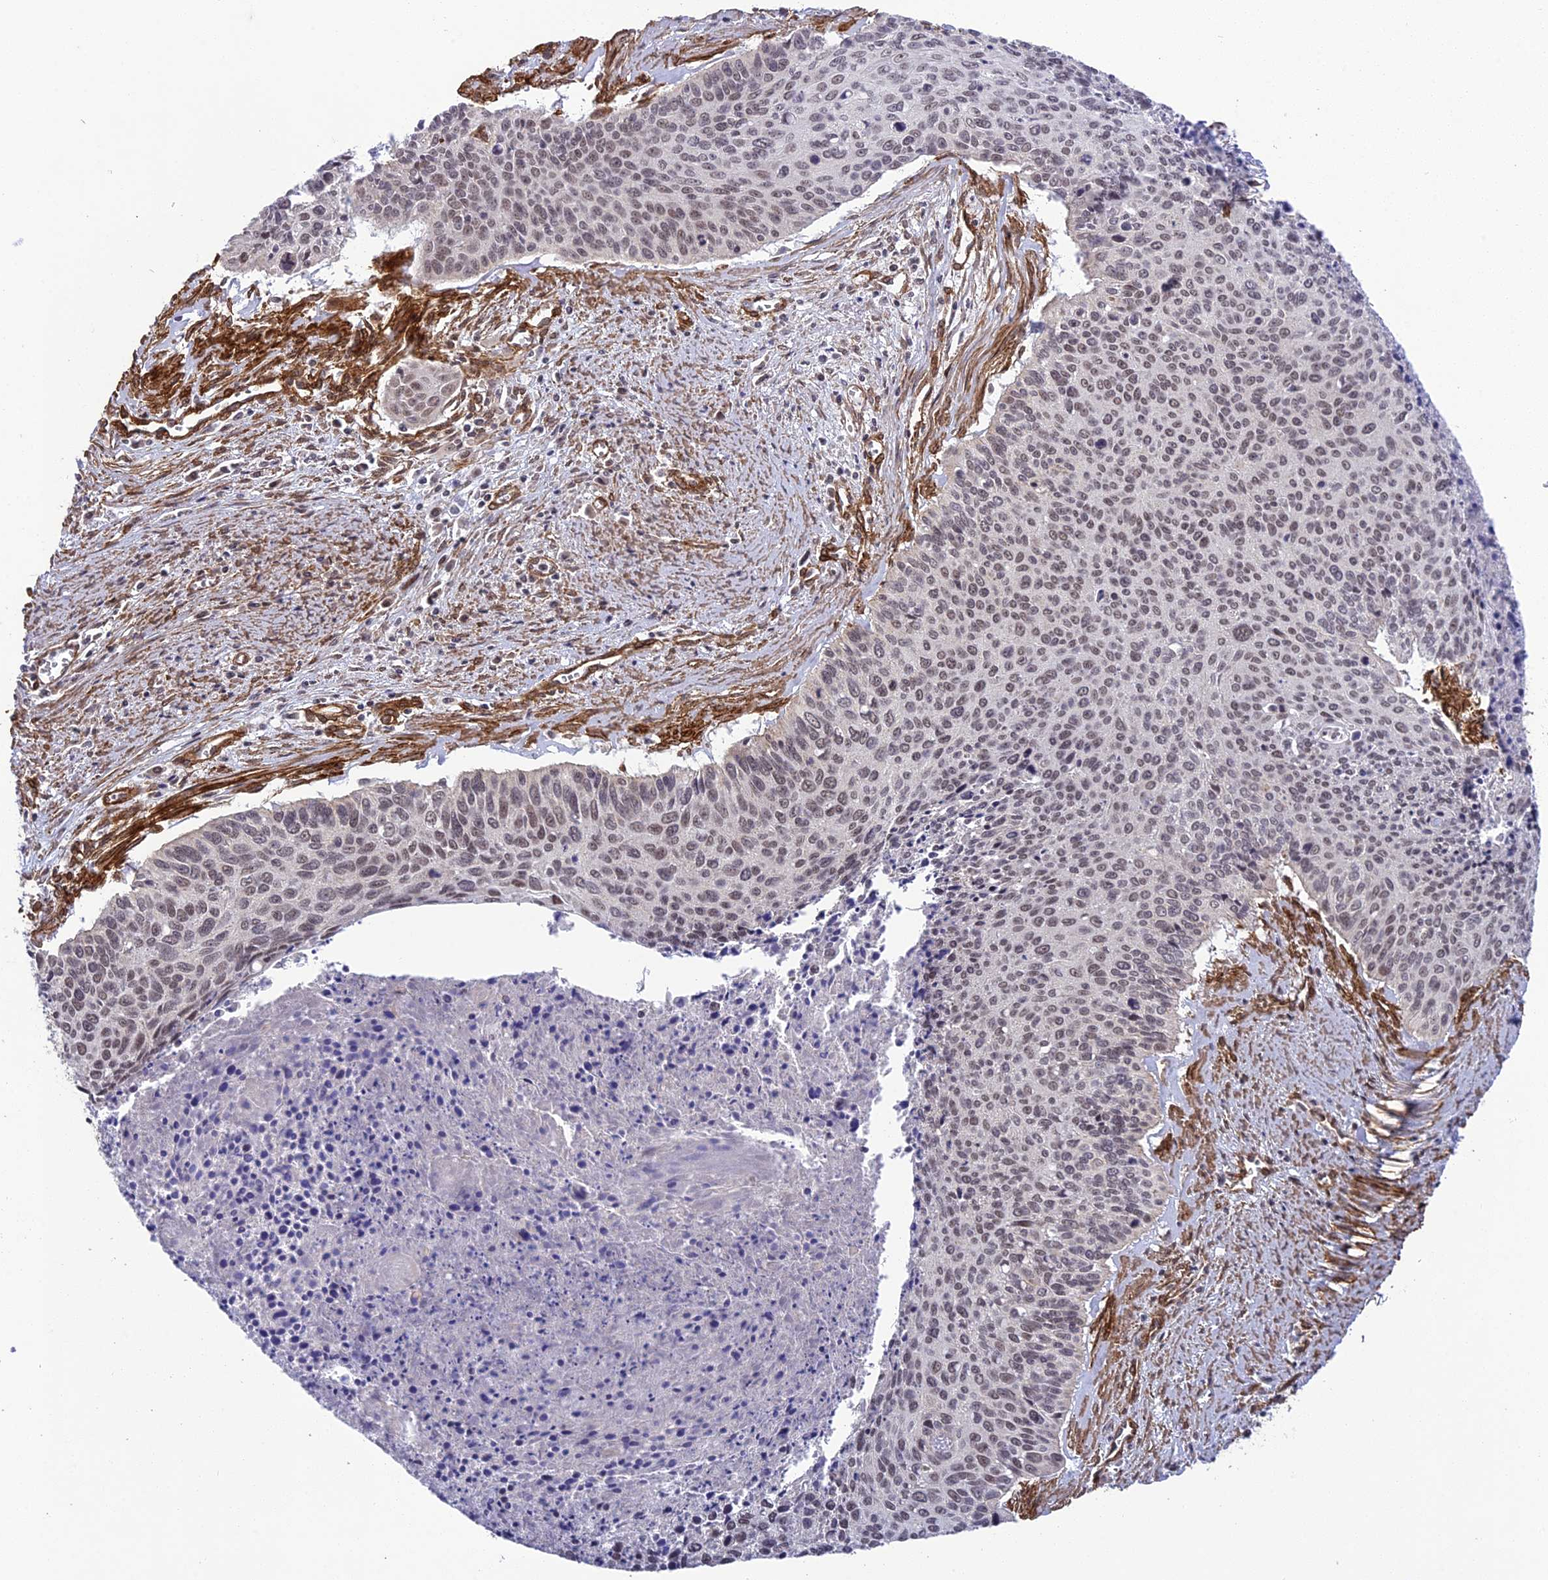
{"staining": {"intensity": "weak", "quantity": "25%-75%", "location": "nuclear"}, "tissue": "cervical cancer", "cell_type": "Tumor cells", "image_type": "cancer", "snomed": [{"axis": "morphology", "description": "Squamous cell carcinoma, NOS"}, {"axis": "topography", "description": "Cervix"}], "caption": "Squamous cell carcinoma (cervical) stained for a protein (brown) demonstrates weak nuclear positive expression in about 25%-75% of tumor cells.", "gene": "TNS1", "patient": {"sex": "female", "age": 55}}